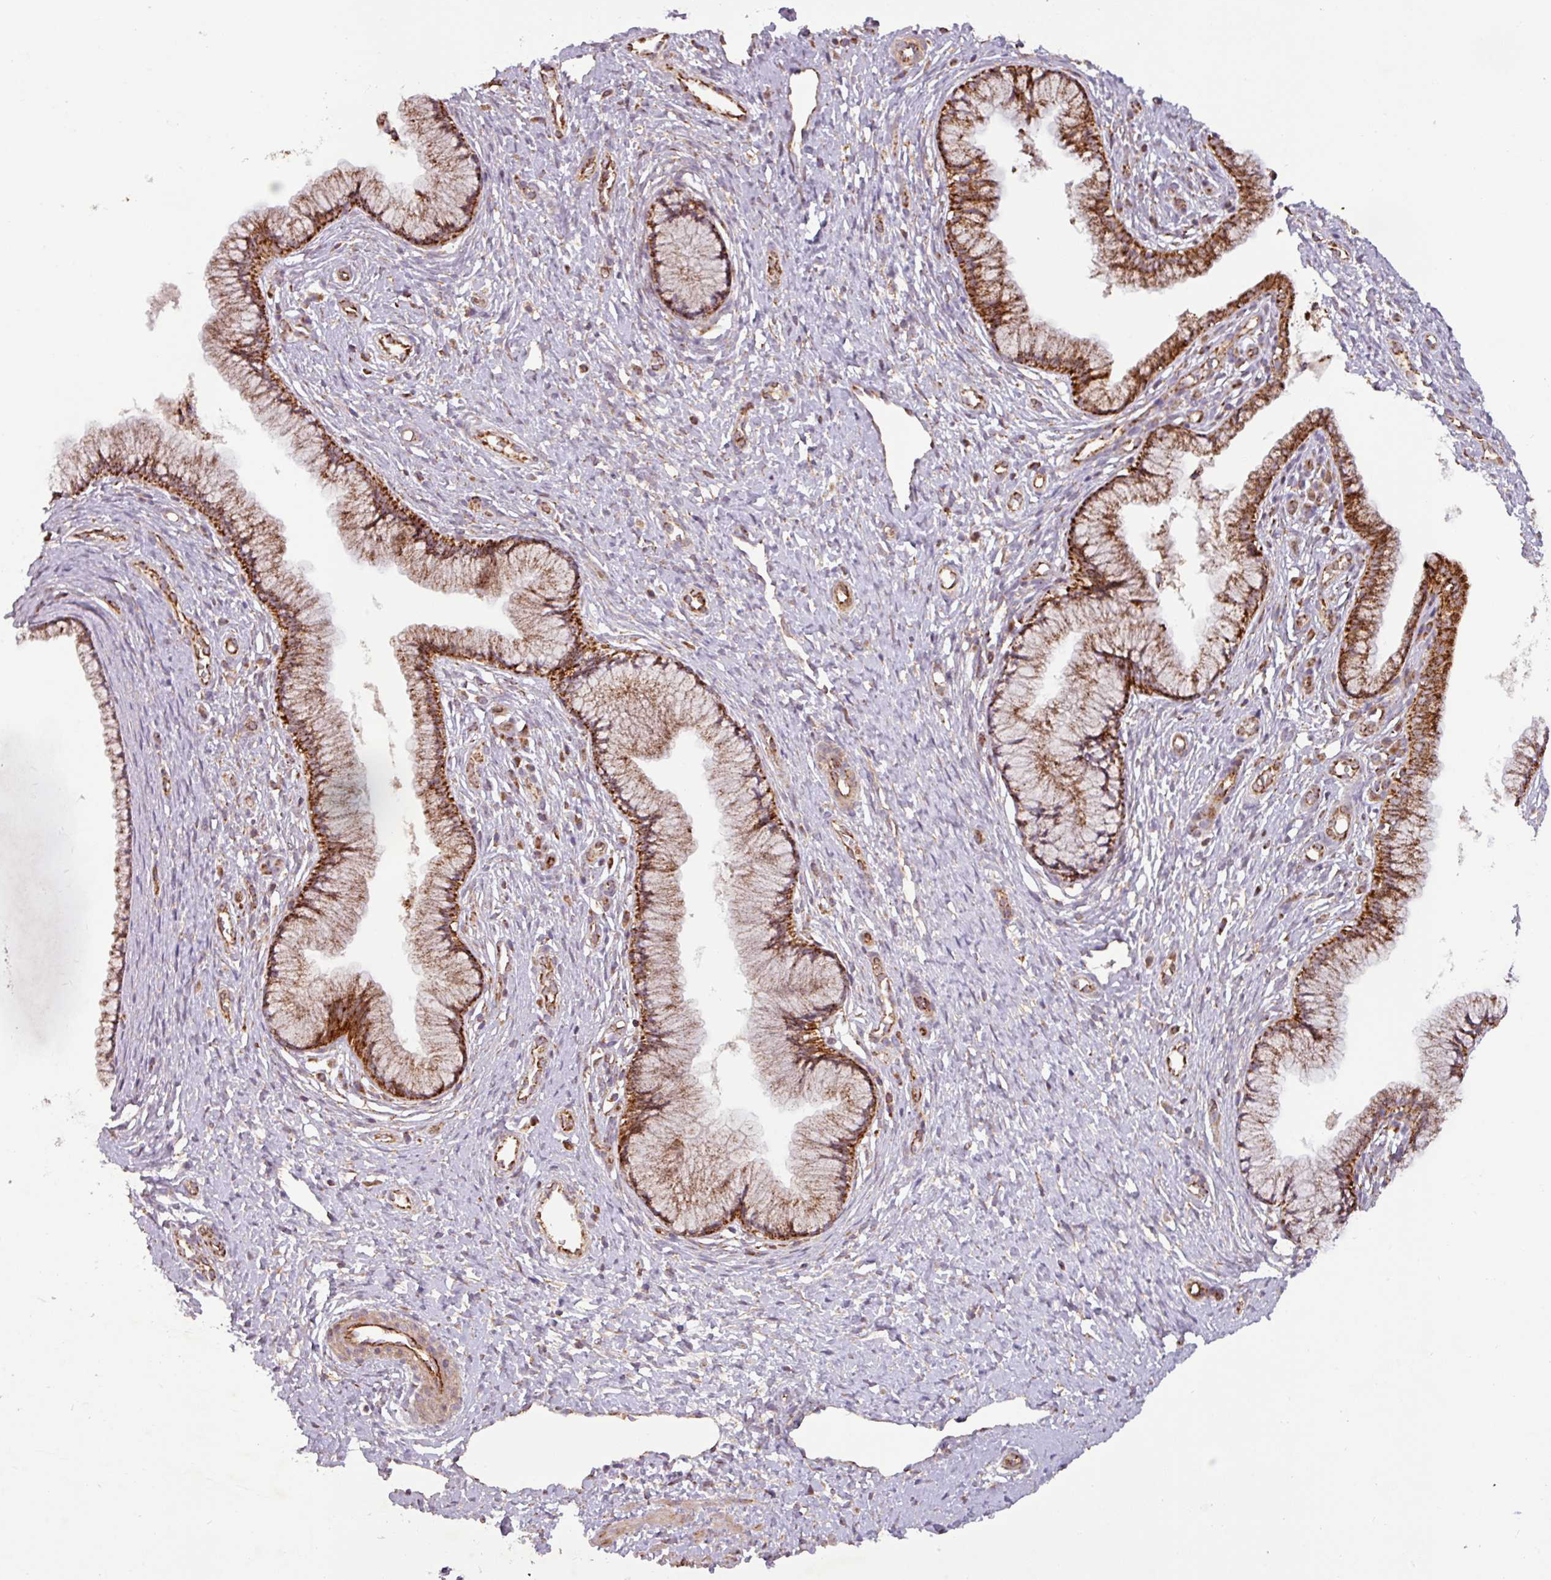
{"staining": {"intensity": "strong", "quantity": ">75%", "location": "cytoplasmic/membranous"}, "tissue": "cervix", "cell_type": "Glandular cells", "image_type": "normal", "snomed": [{"axis": "morphology", "description": "Normal tissue, NOS"}, {"axis": "topography", "description": "Cervix"}], "caption": "Immunohistochemistry (IHC) histopathology image of benign cervix: human cervix stained using immunohistochemistry (IHC) shows high levels of strong protein expression localized specifically in the cytoplasmic/membranous of glandular cells, appearing as a cytoplasmic/membranous brown color.", "gene": "GPD2", "patient": {"sex": "female", "age": 36}}